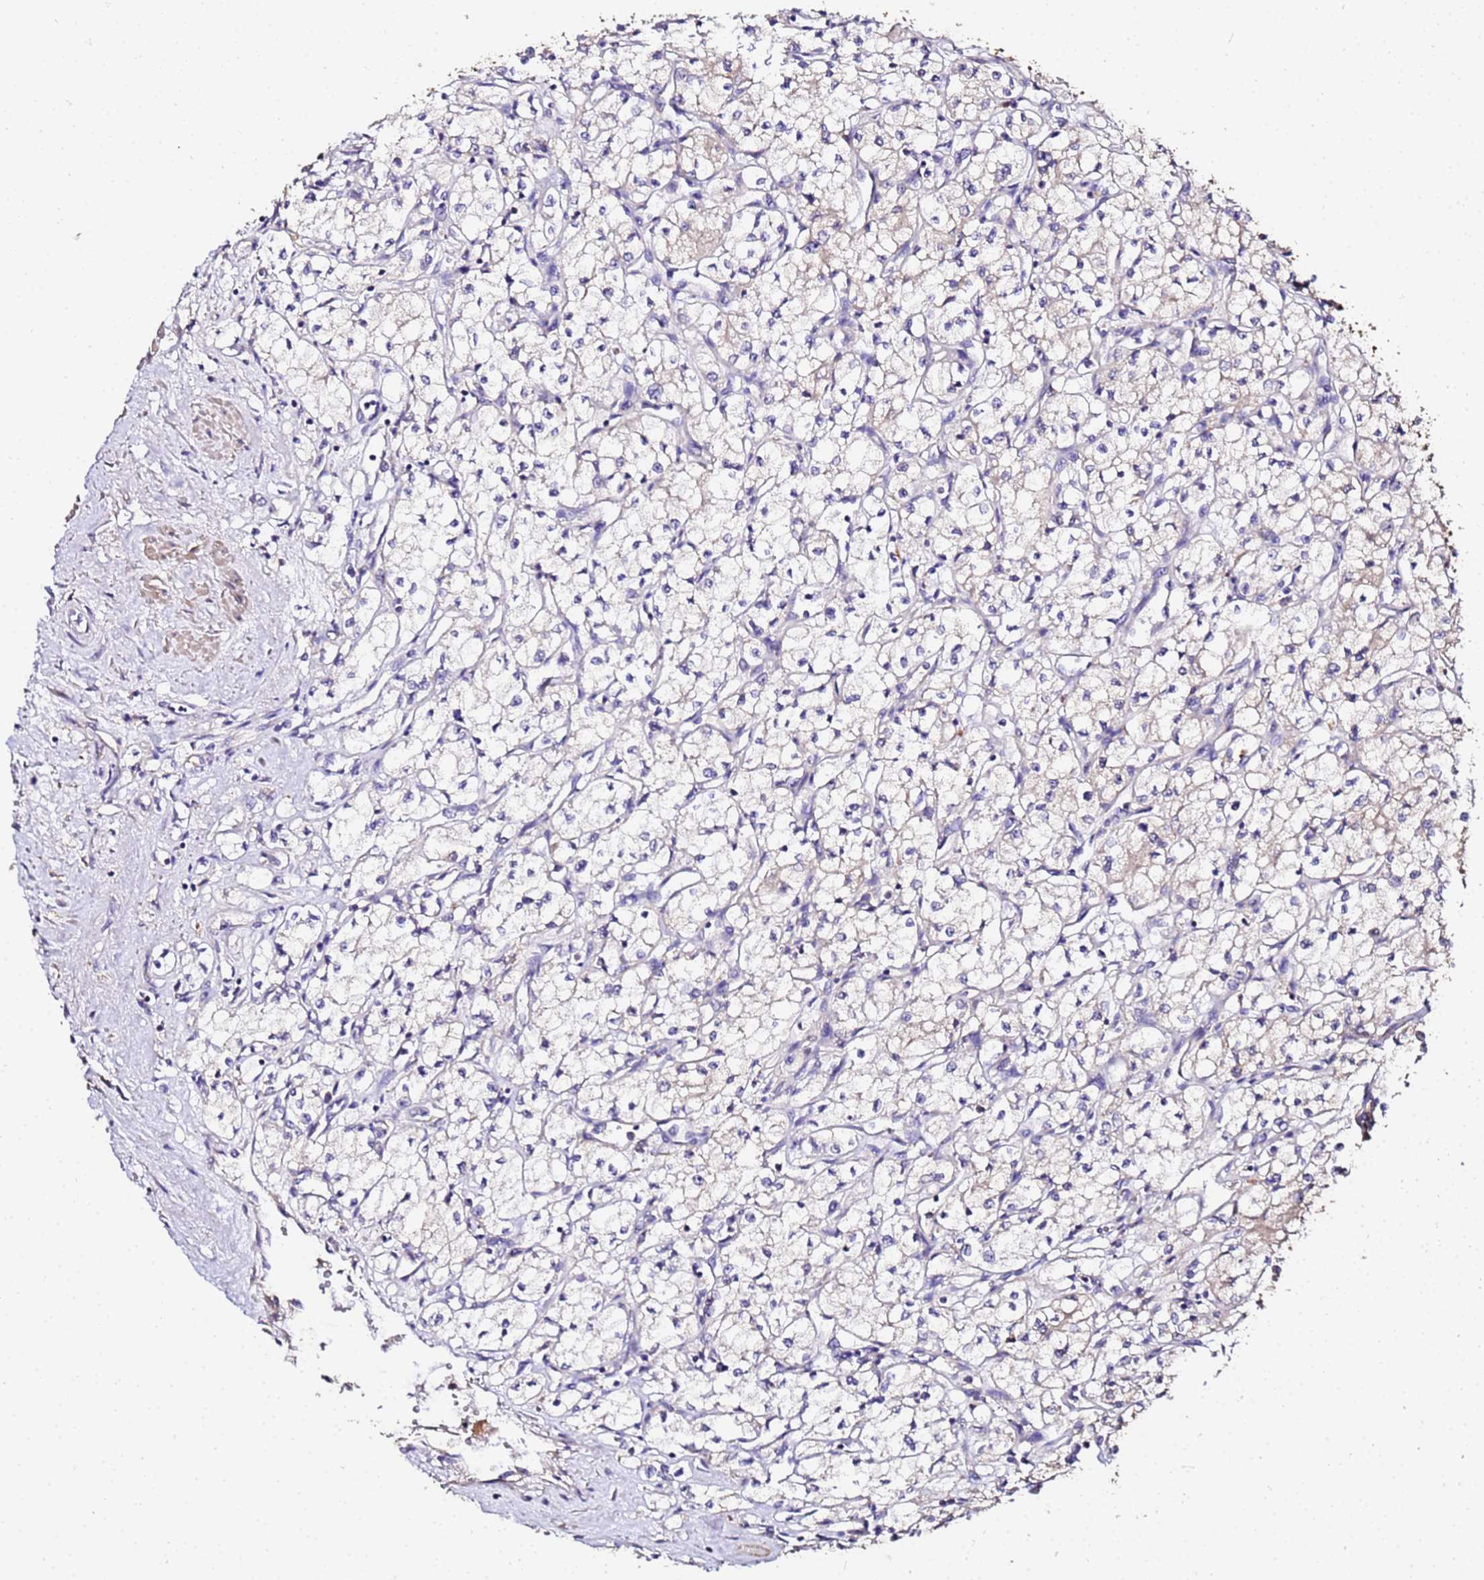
{"staining": {"intensity": "negative", "quantity": "none", "location": "none"}, "tissue": "renal cancer", "cell_type": "Tumor cells", "image_type": "cancer", "snomed": [{"axis": "morphology", "description": "Adenocarcinoma, NOS"}, {"axis": "topography", "description": "Kidney"}], "caption": "The image demonstrates no staining of tumor cells in renal adenocarcinoma.", "gene": "MTERF1", "patient": {"sex": "male", "age": 59}}